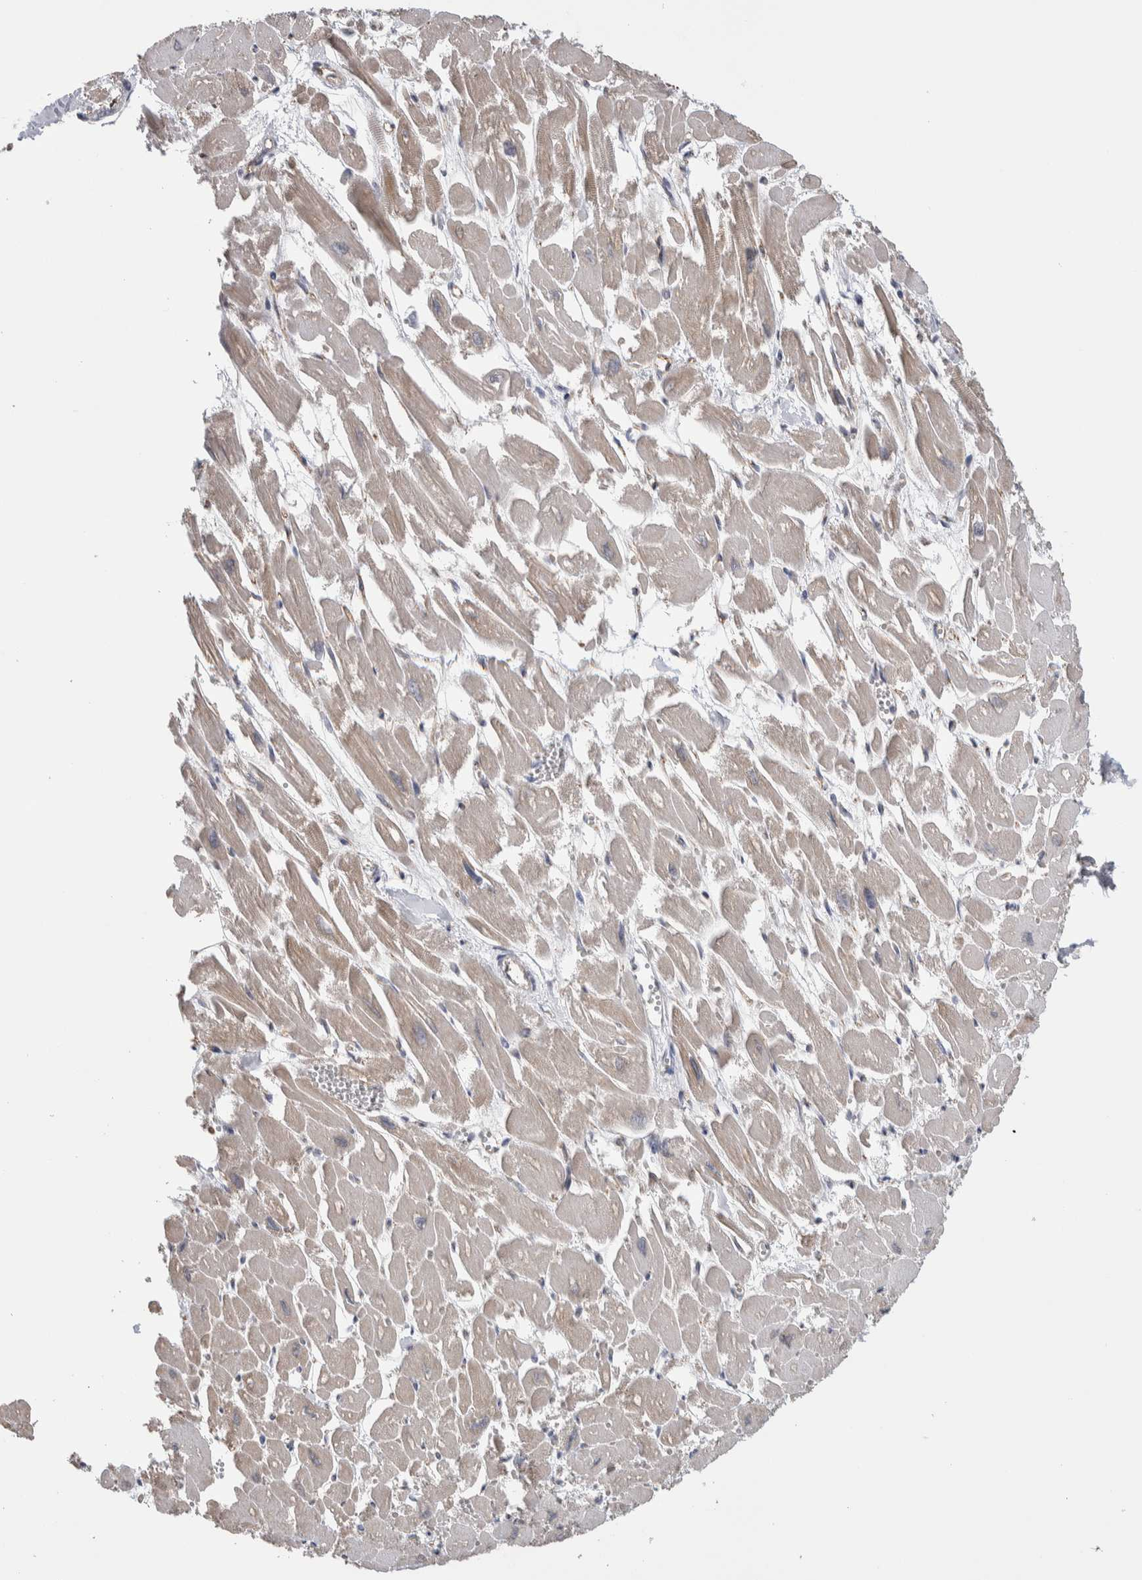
{"staining": {"intensity": "weak", "quantity": "25%-75%", "location": "cytoplasmic/membranous"}, "tissue": "heart muscle", "cell_type": "Cardiomyocytes", "image_type": "normal", "snomed": [{"axis": "morphology", "description": "Normal tissue, NOS"}, {"axis": "topography", "description": "Heart"}], "caption": "IHC (DAB (3,3'-diaminobenzidine)) staining of unremarkable human heart muscle demonstrates weak cytoplasmic/membranous protein staining in about 25%-75% of cardiomyocytes.", "gene": "ZBTB49", "patient": {"sex": "male", "age": 54}}